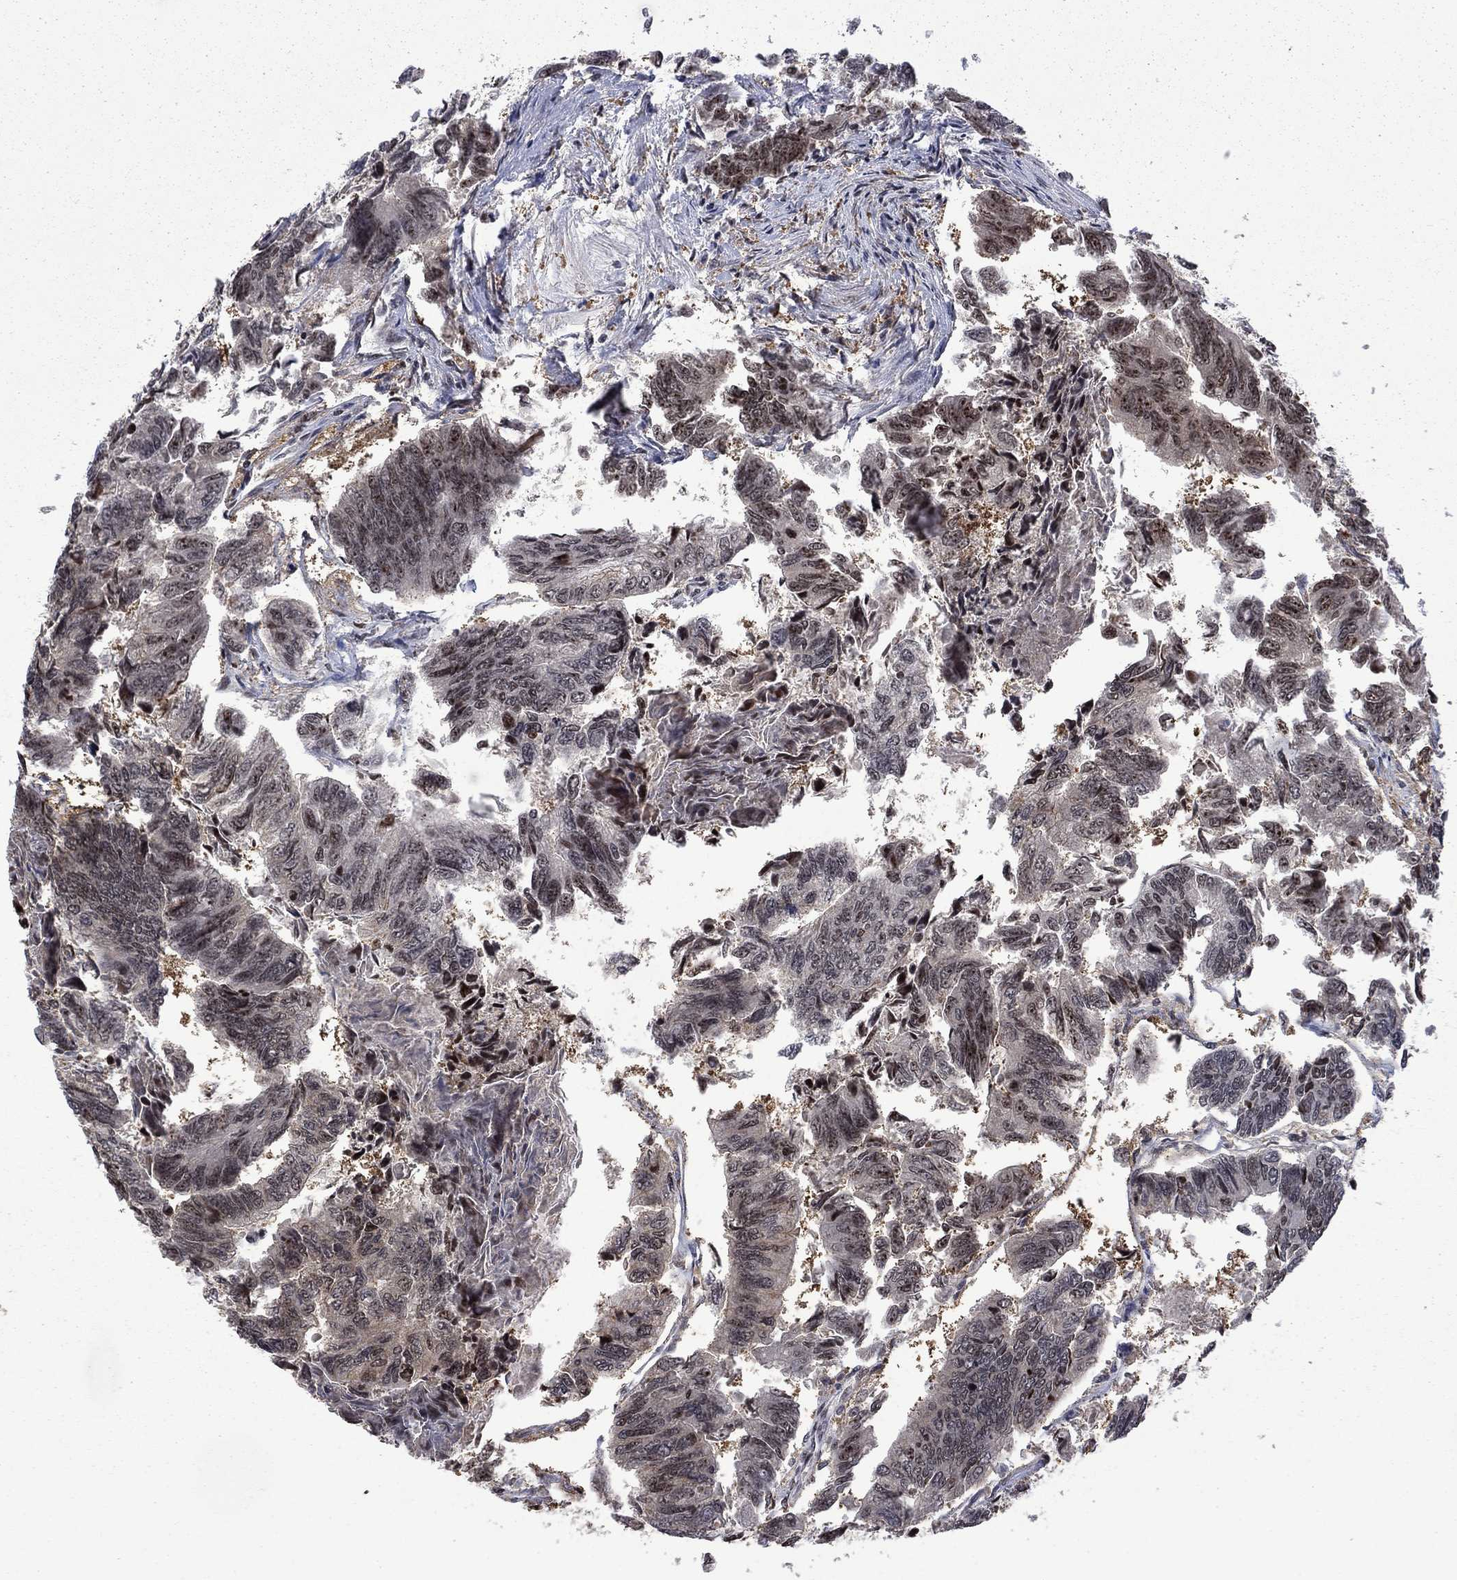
{"staining": {"intensity": "negative", "quantity": "none", "location": "none"}, "tissue": "colorectal cancer", "cell_type": "Tumor cells", "image_type": "cancer", "snomed": [{"axis": "morphology", "description": "Adenocarcinoma, NOS"}, {"axis": "topography", "description": "Colon"}], "caption": "A high-resolution histopathology image shows immunohistochemistry (IHC) staining of colorectal cancer, which shows no significant staining in tumor cells.", "gene": "FBL", "patient": {"sex": "female", "age": 65}}